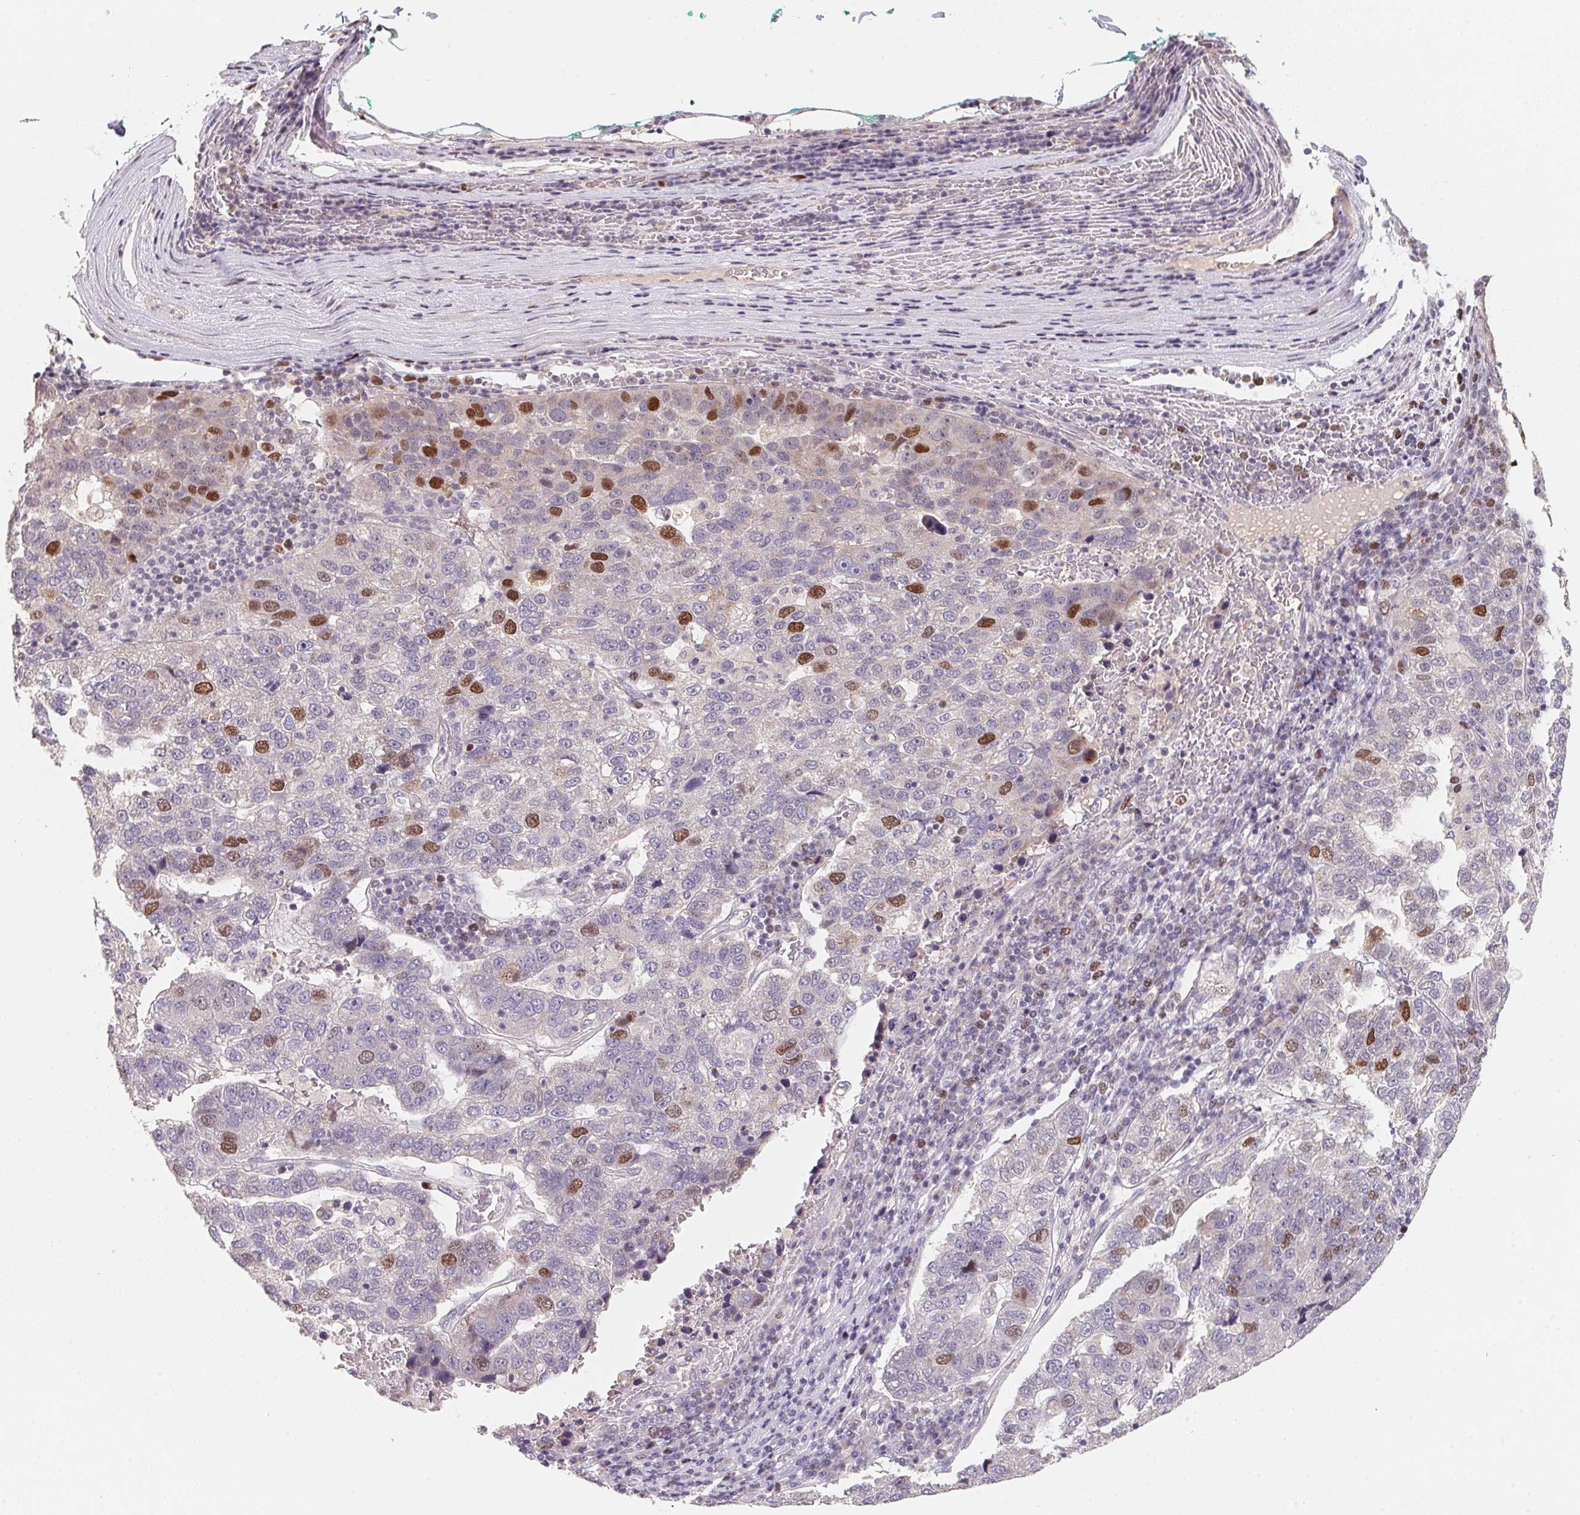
{"staining": {"intensity": "strong", "quantity": "<25%", "location": "nuclear"}, "tissue": "pancreatic cancer", "cell_type": "Tumor cells", "image_type": "cancer", "snomed": [{"axis": "morphology", "description": "Adenocarcinoma, NOS"}, {"axis": "topography", "description": "Pancreas"}], "caption": "A histopathology image of pancreatic cancer (adenocarcinoma) stained for a protein shows strong nuclear brown staining in tumor cells.", "gene": "KIFC1", "patient": {"sex": "female", "age": 61}}